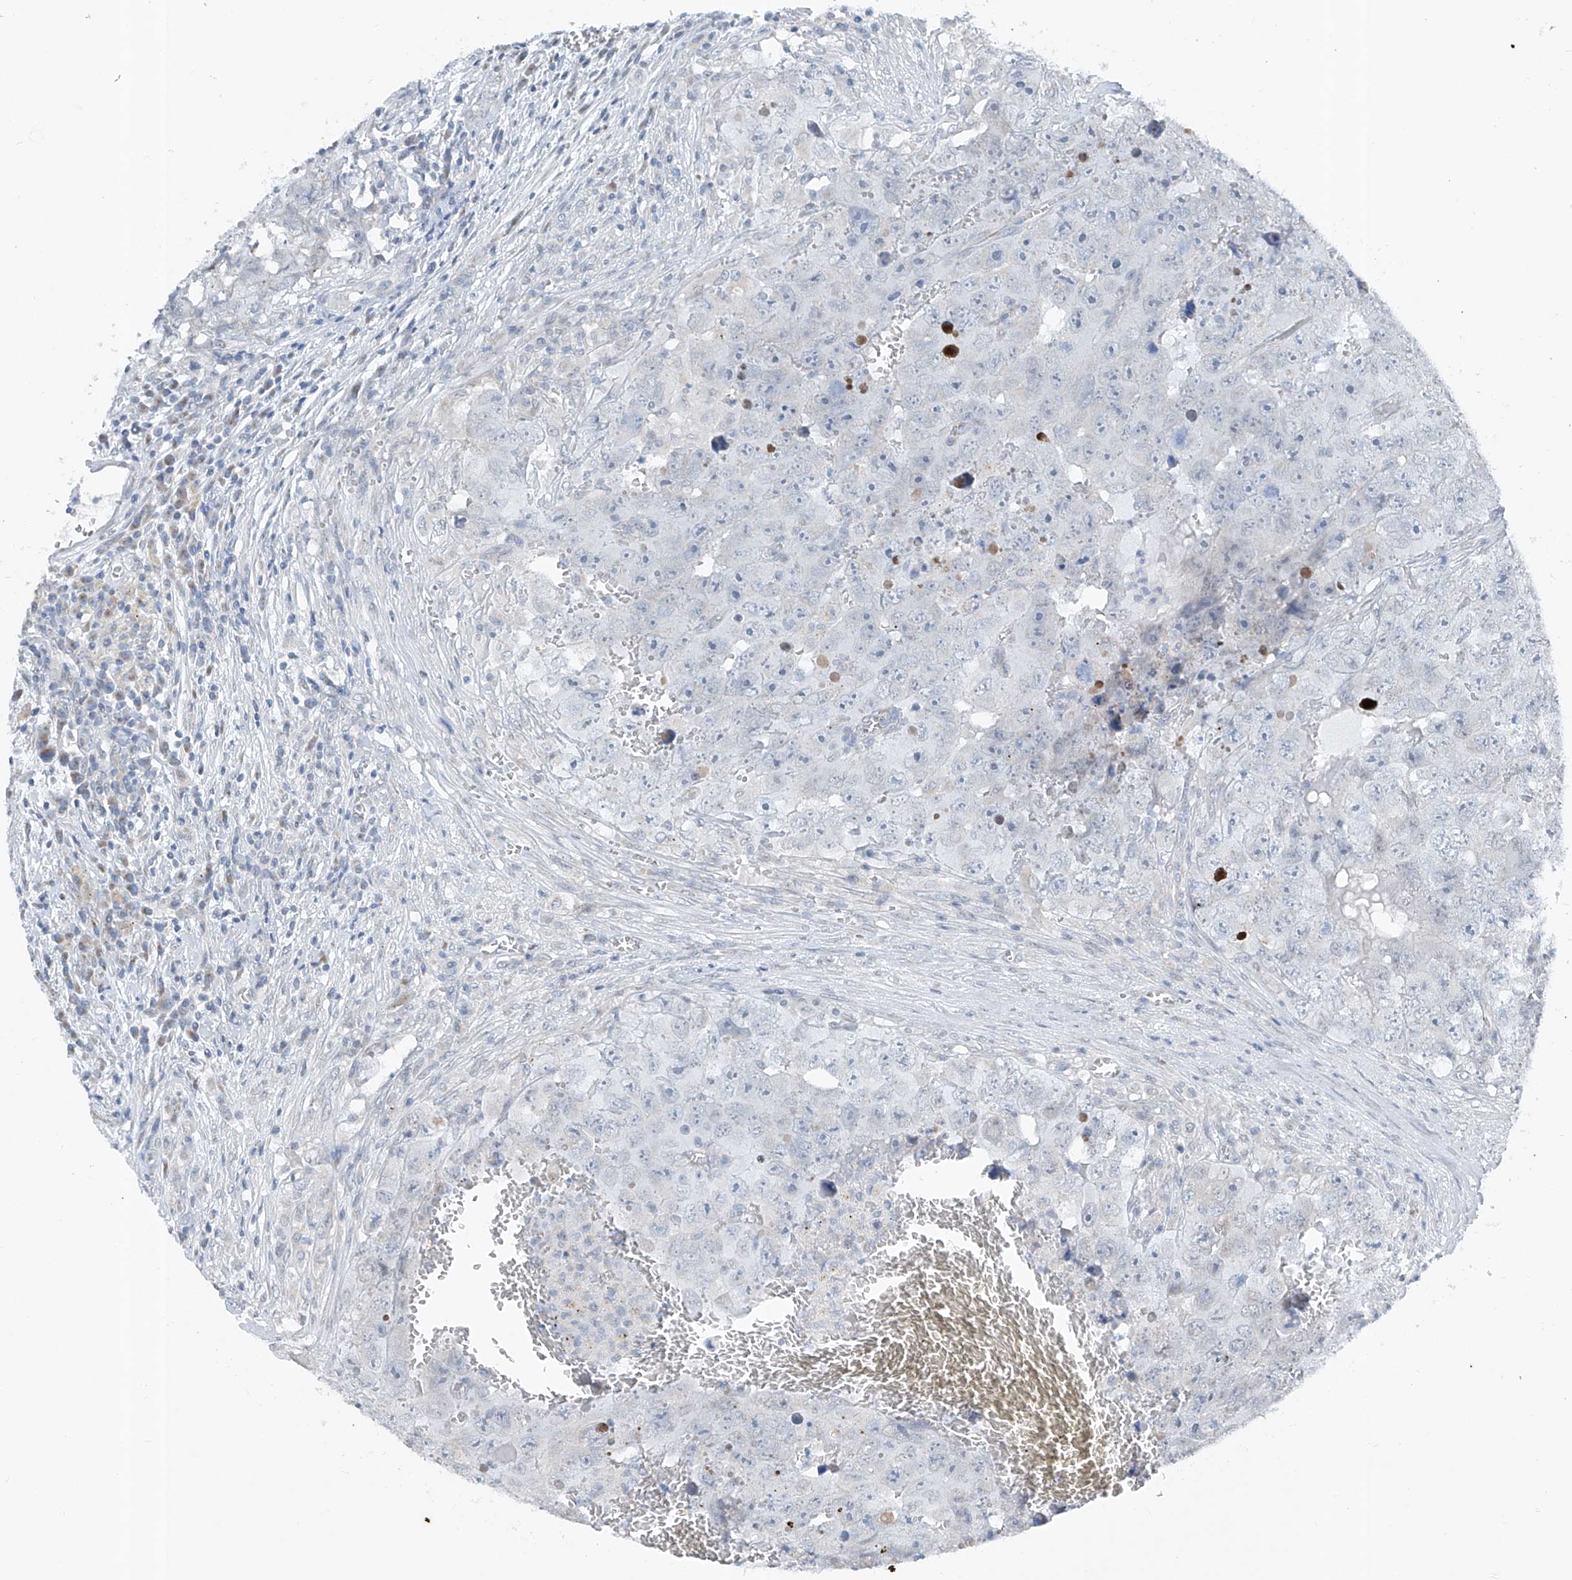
{"staining": {"intensity": "negative", "quantity": "none", "location": "none"}, "tissue": "testis cancer", "cell_type": "Tumor cells", "image_type": "cancer", "snomed": [{"axis": "morphology", "description": "Seminoma, NOS"}, {"axis": "morphology", "description": "Carcinoma, Embryonal, NOS"}, {"axis": "topography", "description": "Testis"}], "caption": "This is an immunohistochemistry image of human testis cancer (seminoma). There is no positivity in tumor cells.", "gene": "DYRK1B", "patient": {"sex": "male", "age": 43}}